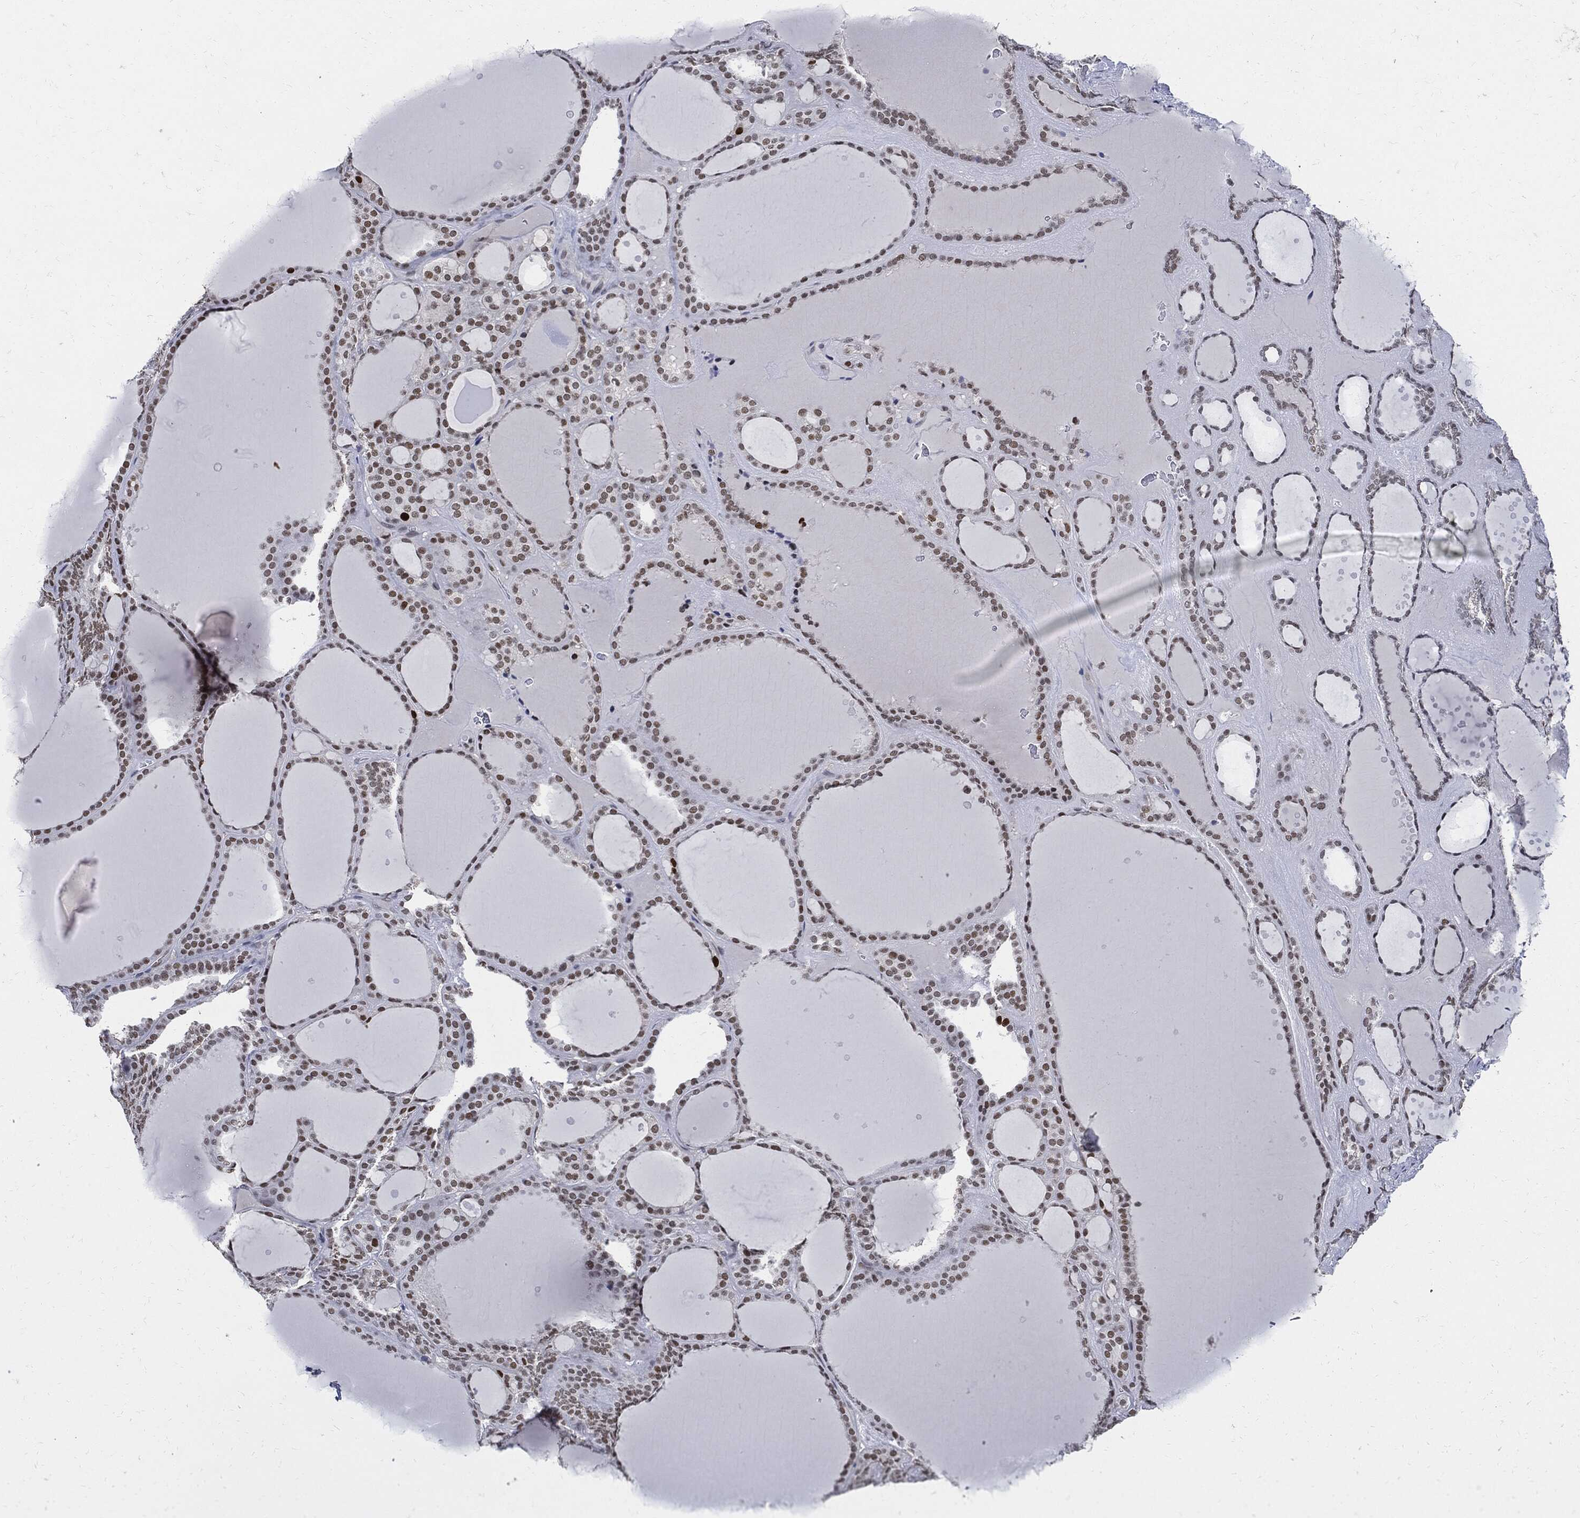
{"staining": {"intensity": "moderate", "quantity": "25%-75%", "location": "nuclear"}, "tissue": "thyroid gland", "cell_type": "Glandular cells", "image_type": "normal", "snomed": [{"axis": "morphology", "description": "Normal tissue, NOS"}, {"axis": "topography", "description": "Thyroid gland"}], "caption": "Thyroid gland stained with IHC shows moderate nuclear positivity in about 25%-75% of glandular cells. (brown staining indicates protein expression, while blue staining denotes nuclei).", "gene": "PCNA", "patient": {"sex": "male", "age": 63}}